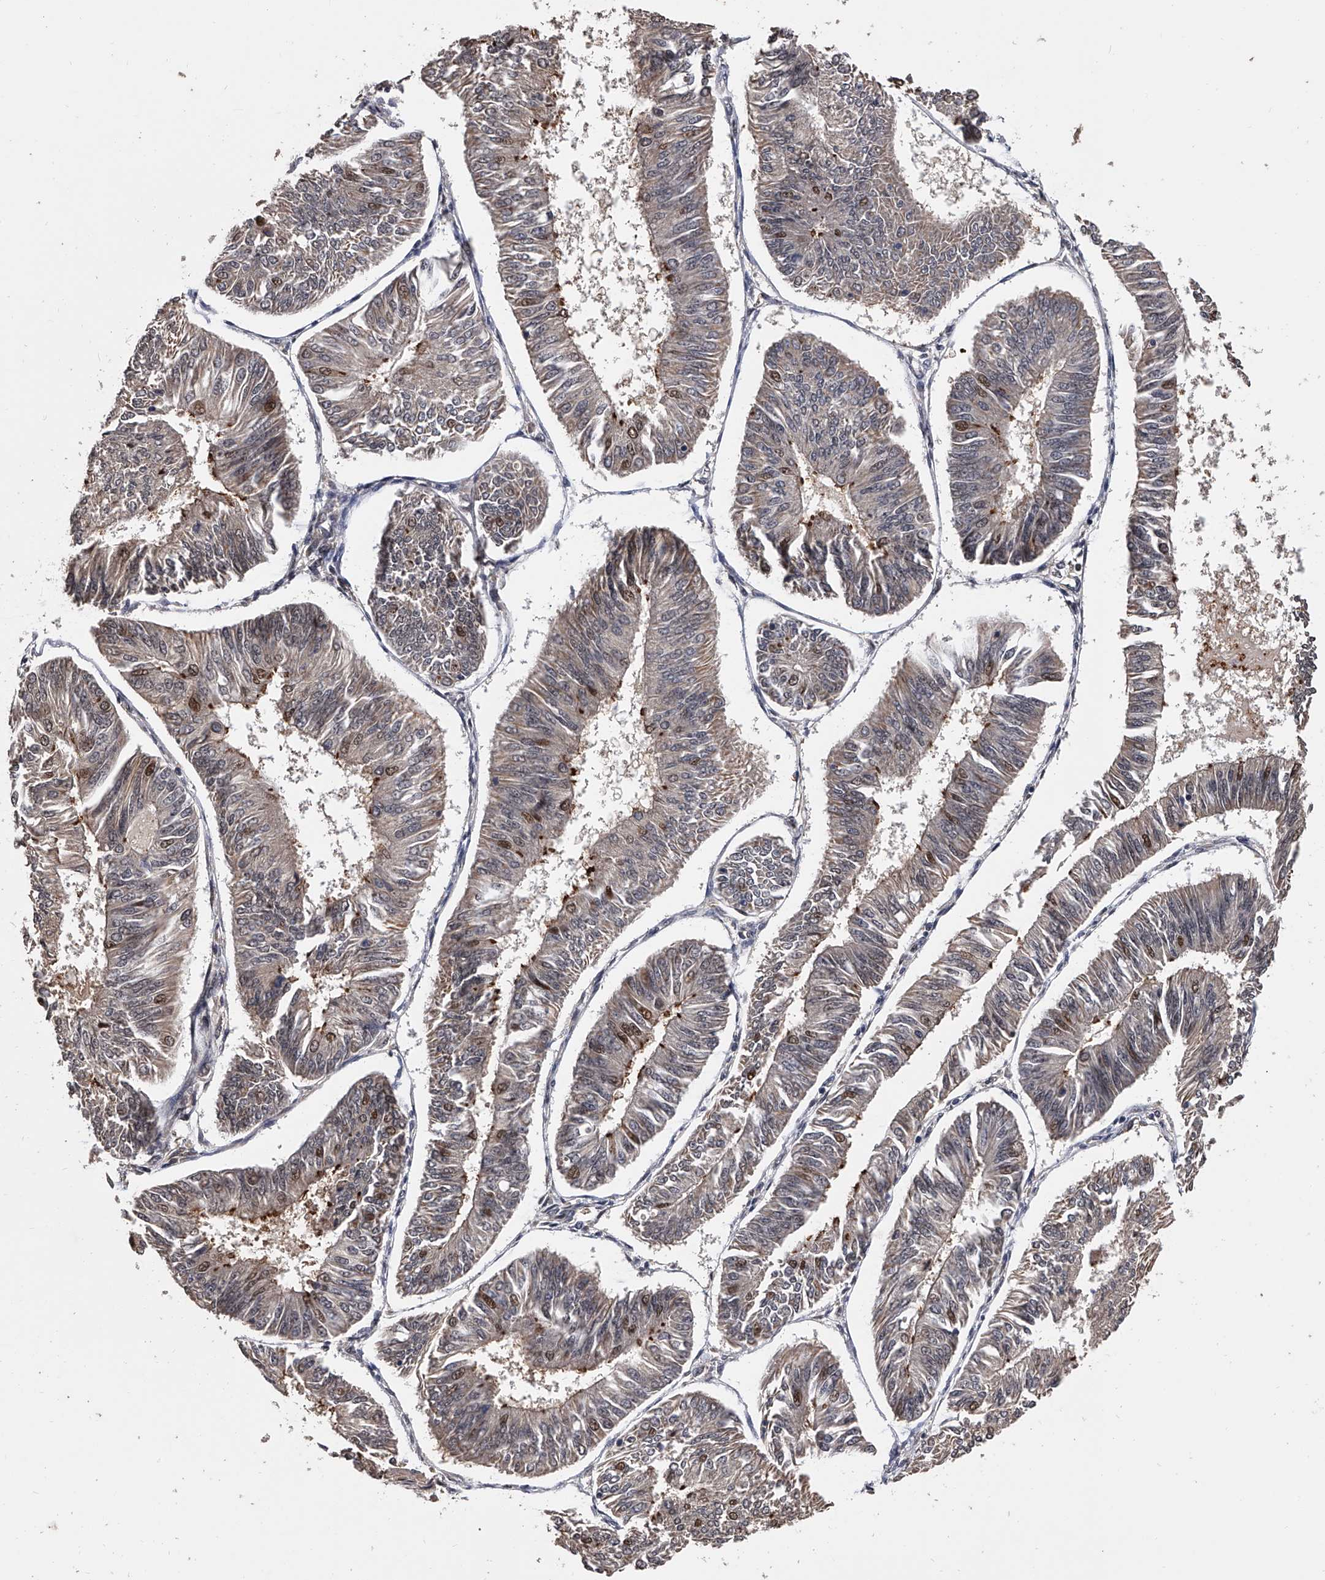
{"staining": {"intensity": "weak", "quantity": "<25%", "location": "nuclear"}, "tissue": "endometrial cancer", "cell_type": "Tumor cells", "image_type": "cancer", "snomed": [{"axis": "morphology", "description": "Adenocarcinoma, NOS"}, {"axis": "topography", "description": "Endometrium"}], "caption": "This is a micrograph of immunohistochemistry staining of endometrial adenocarcinoma, which shows no expression in tumor cells.", "gene": "EFCAB7", "patient": {"sex": "female", "age": 58}}